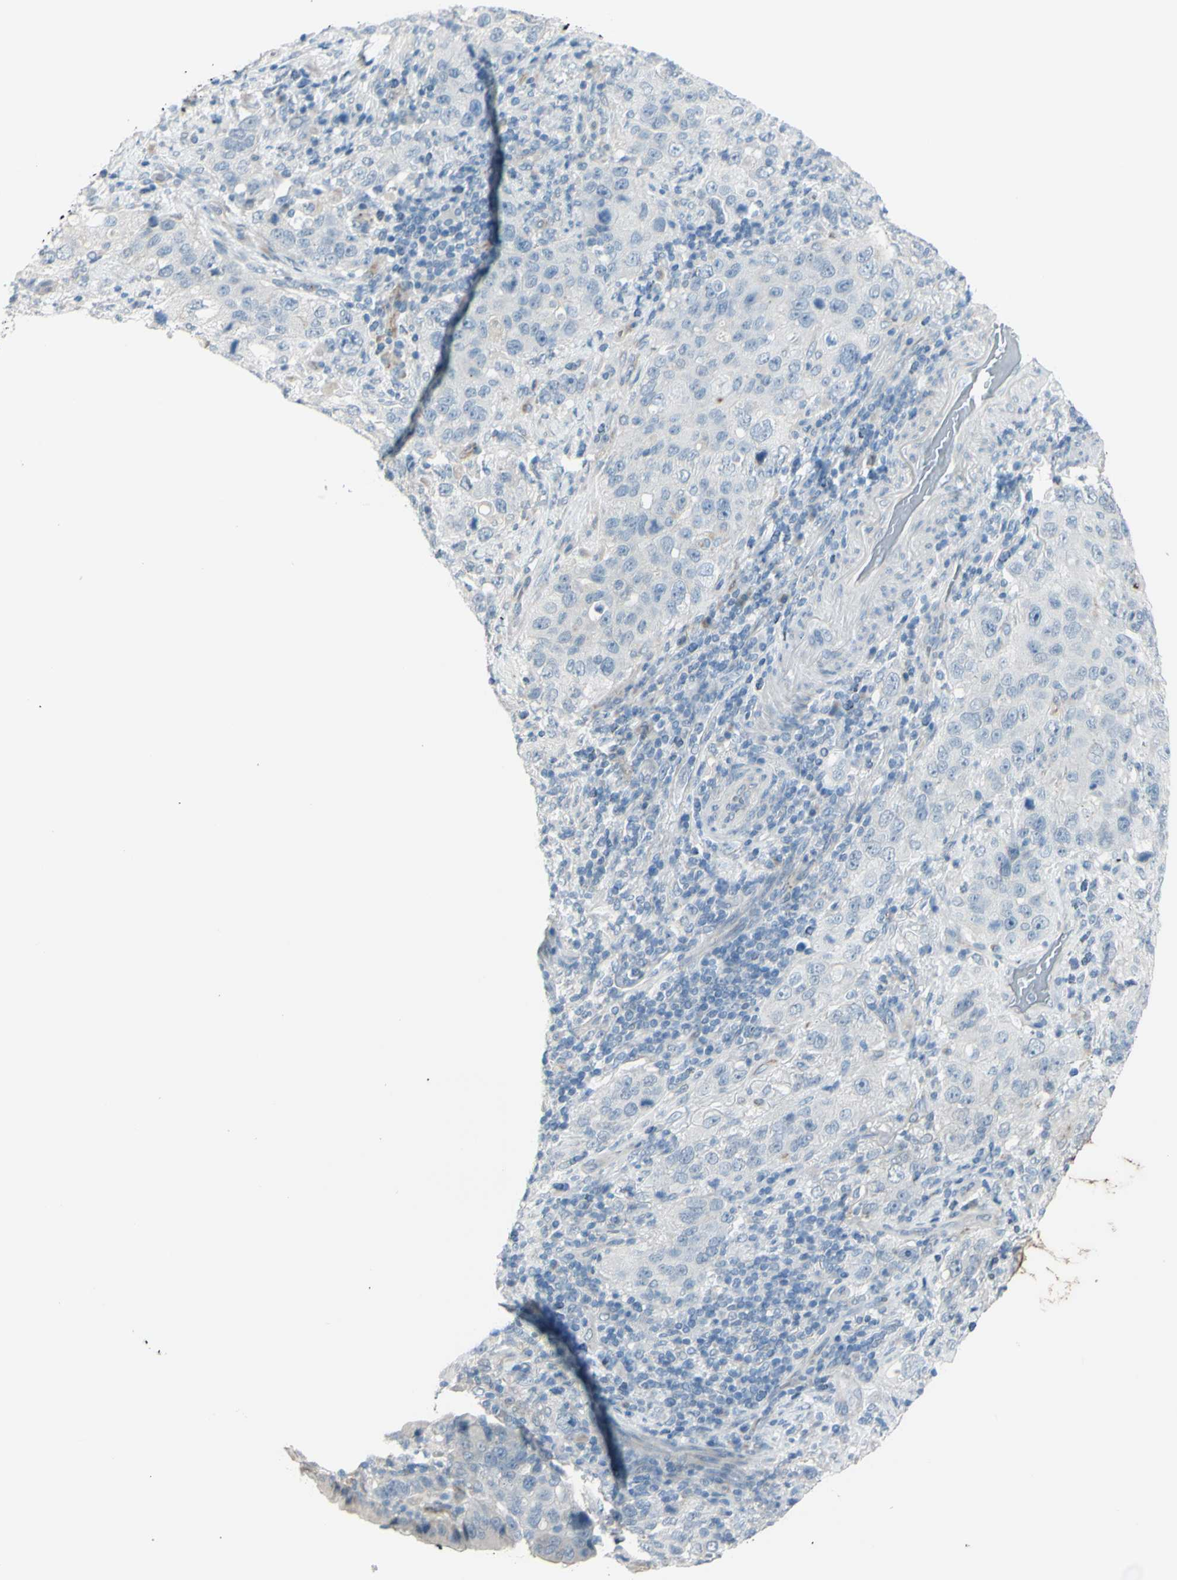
{"staining": {"intensity": "negative", "quantity": "none", "location": "none"}, "tissue": "stomach cancer", "cell_type": "Tumor cells", "image_type": "cancer", "snomed": [{"axis": "morphology", "description": "Normal tissue, NOS"}, {"axis": "morphology", "description": "Adenocarcinoma, NOS"}, {"axis": "topography", "description": "Stomach"}], "caption": "Tumor cells are negative for brown protein staining in stomach cancer.", "gene": "GPR34", "patient": {"sex": "male", "age": 48}}